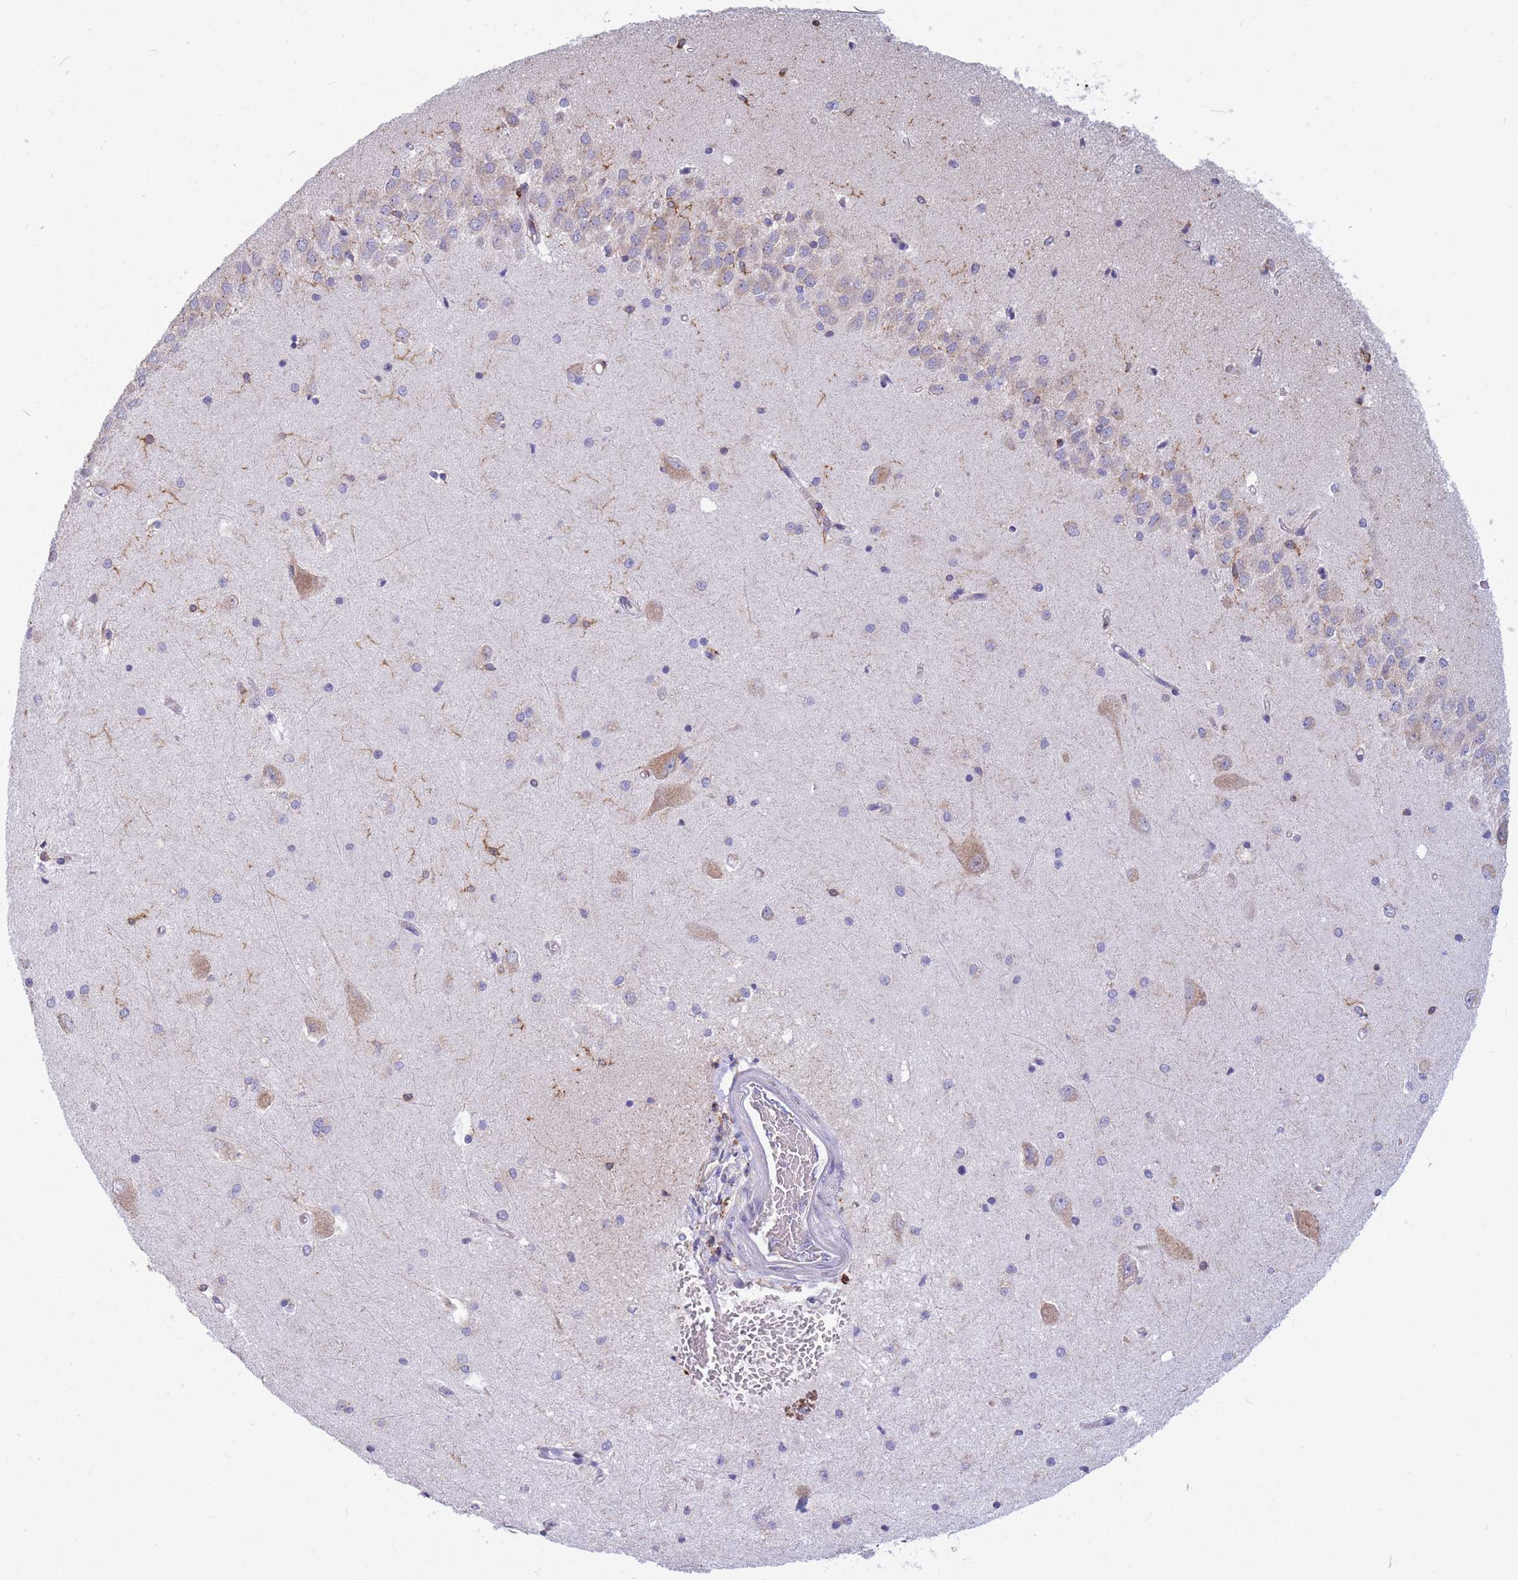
{"staining": {"intensity": "moderate", "quantity": "<25%", "location": "cytoplasmic/membranous"}, "tissue": "hippocampus", "cell_type": "Glial cells", "image_type": "normal", "snomed": [{"axis": "morphology", "description": "Normal tissue, NOS"}, {"axis": "topography", "description": "Hippocampus"}], "caption": "A micrograph showing moderate cytoplasmic/membranous positivity in approximately <25% of glial cells in benign hippocampus, as visualized by brown immunohistochemical staining.", "gene": "MRPL54", "patient": {"sex": "male", "age": 45}}